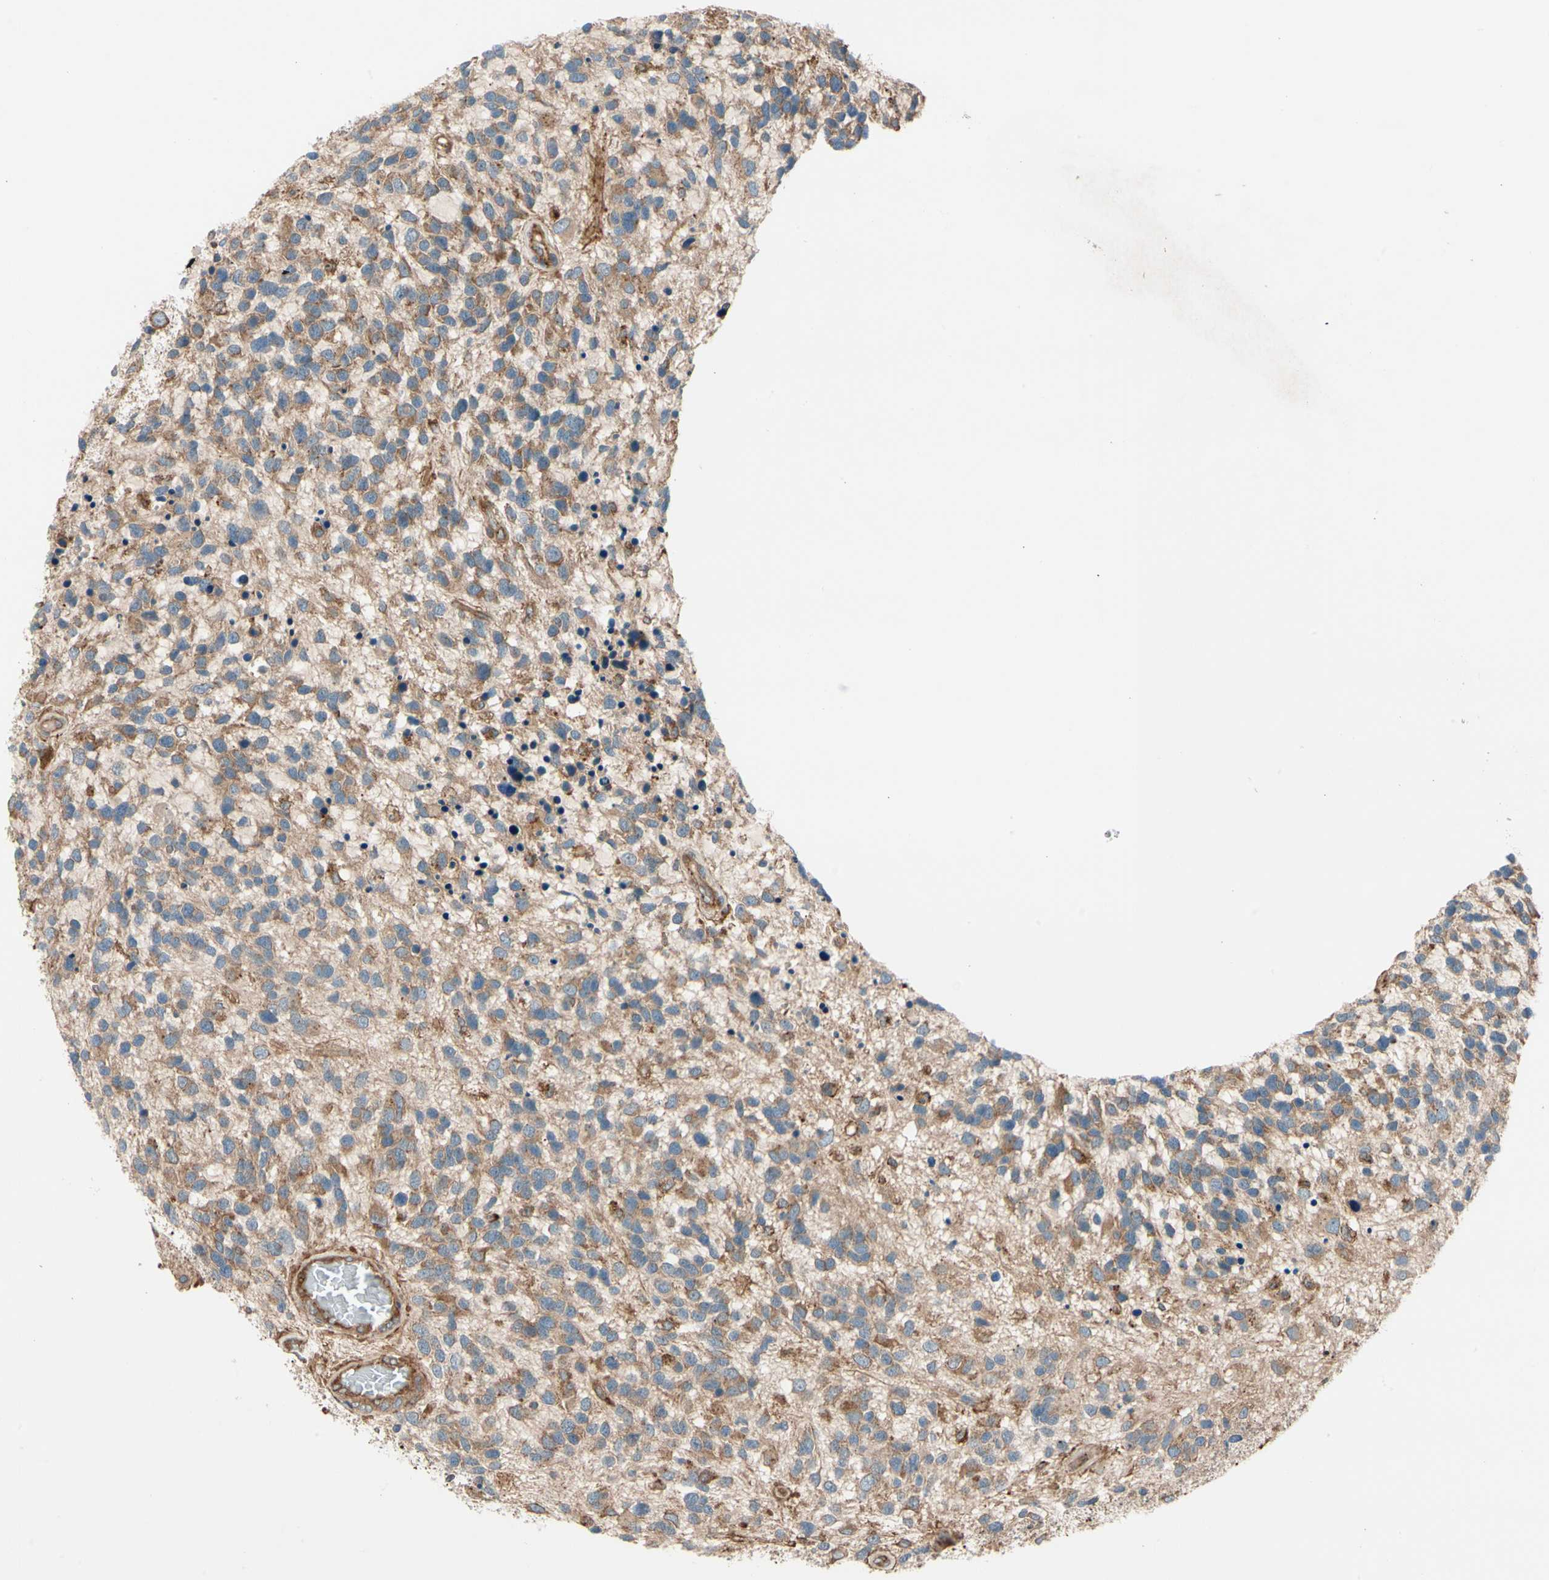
{"staining": {"intensity": "moderate", "quantity": ">75%", "location": "cytoplasmic/membranous"}, "tissue": "glioma", "cell_type": "Tumor cells", "image_type": "cancer", "snomed": [{"axis": "morphology", "description": "Glioma, malignant, High grade"}, {"axis": "topography", "description": "Brain"}], "caption": "Glioma was stained to show a protein in brown. There is medium levels of moderate cytoplasmic/membranous positivity in approximately >75% of tumor cells.", "gene": "PHYH", "patient": {"sex": "female", "age": 58}}